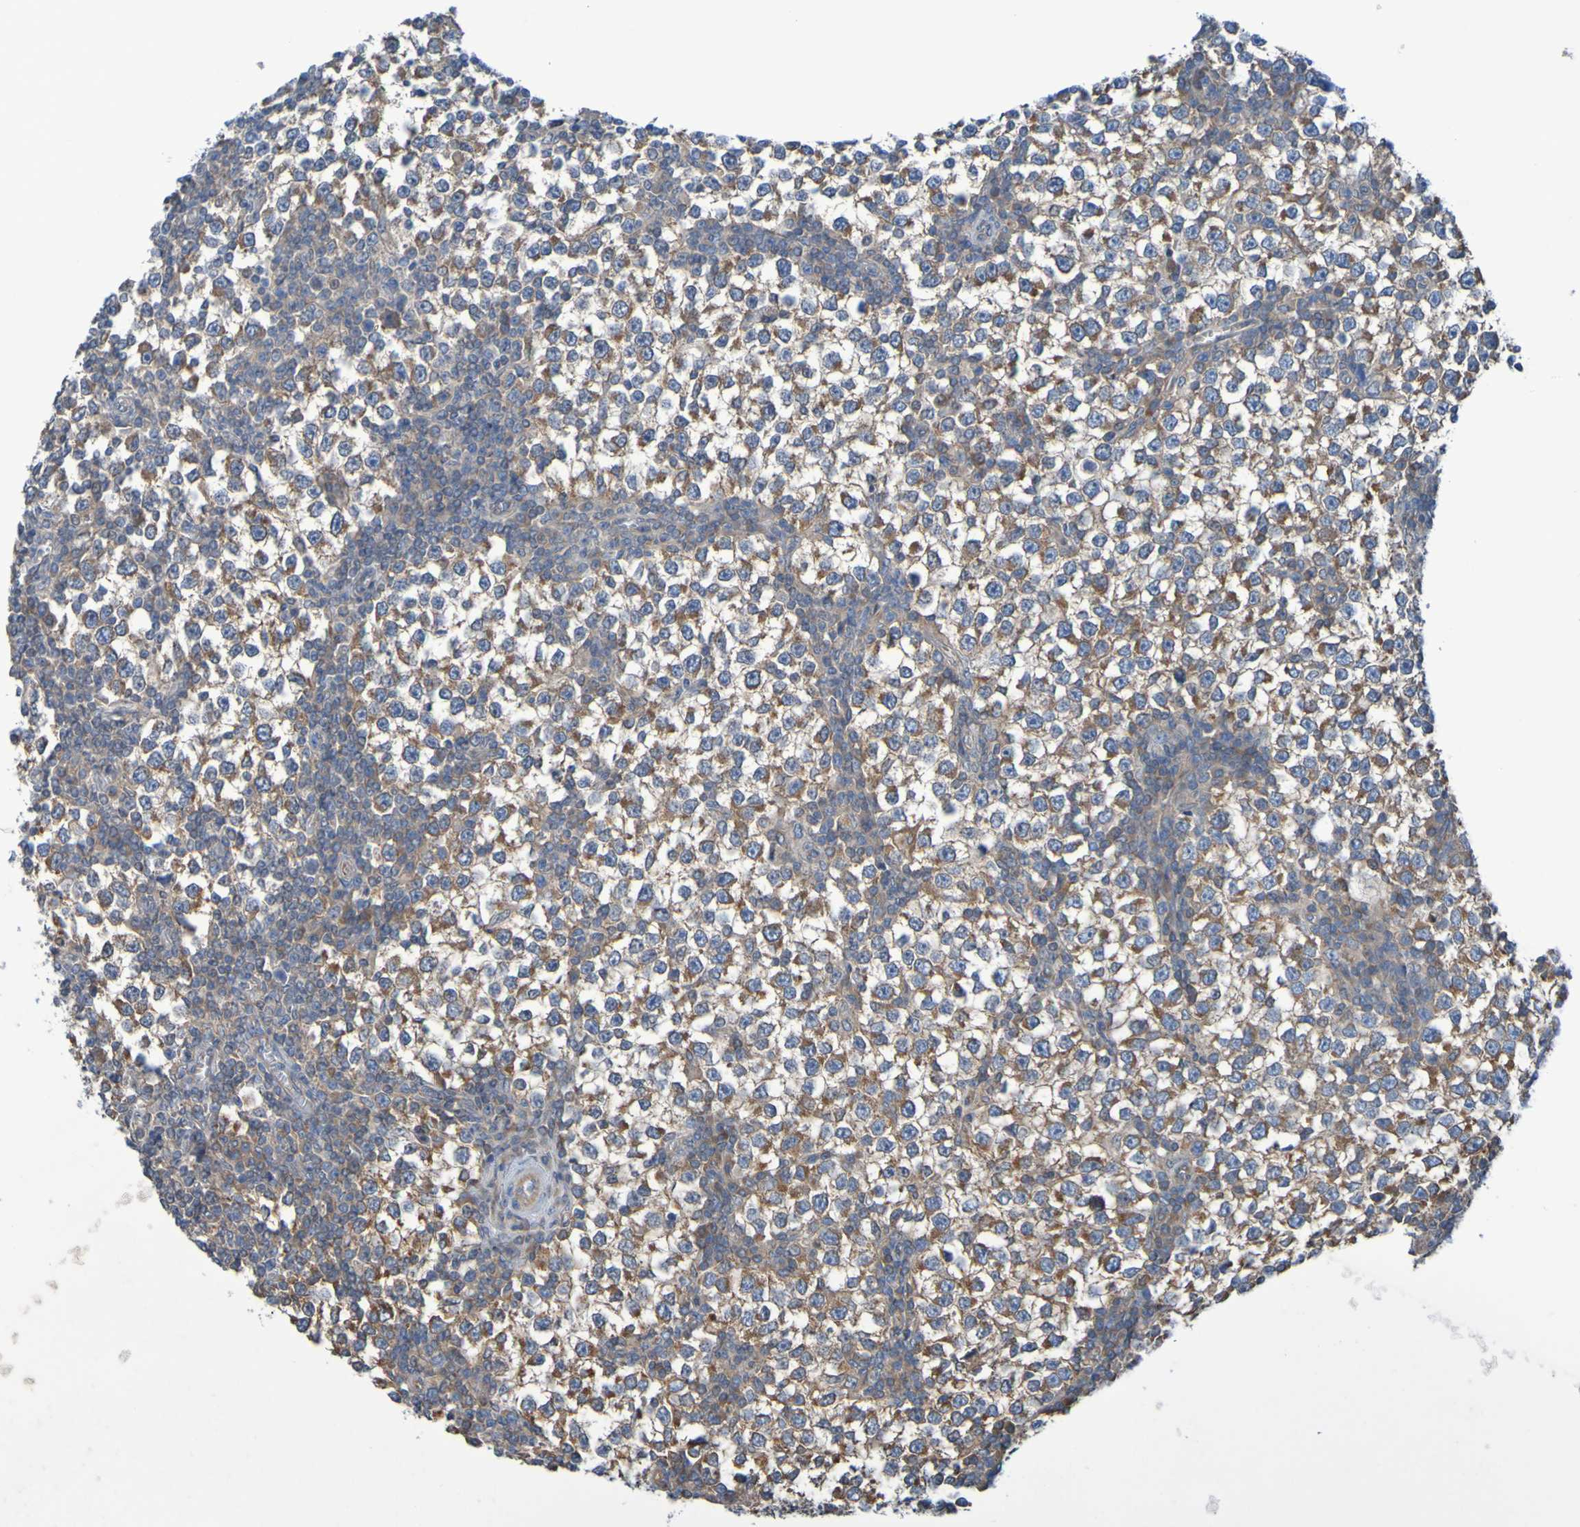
{"staining": {"intensity": "moderate", "quantity": ">75%", "location": "cytoplasmic/membranous"}, "tissue": "testis cancer", "cell_type": "Tumor cells", "image_type": "cancer", "snomed": [{"axis": "morphology", "description": "Seminoma, NOS"}, {"axis": "topography", "description": "Testis"}], "caption": "The image reveals staining of testis cancer, revealing moderate cytoplasmic/membranous protein positivity (brown color) within tumor cells.", "gene": "NPRL3", "patient": {"sex": "male", "age": 65}}